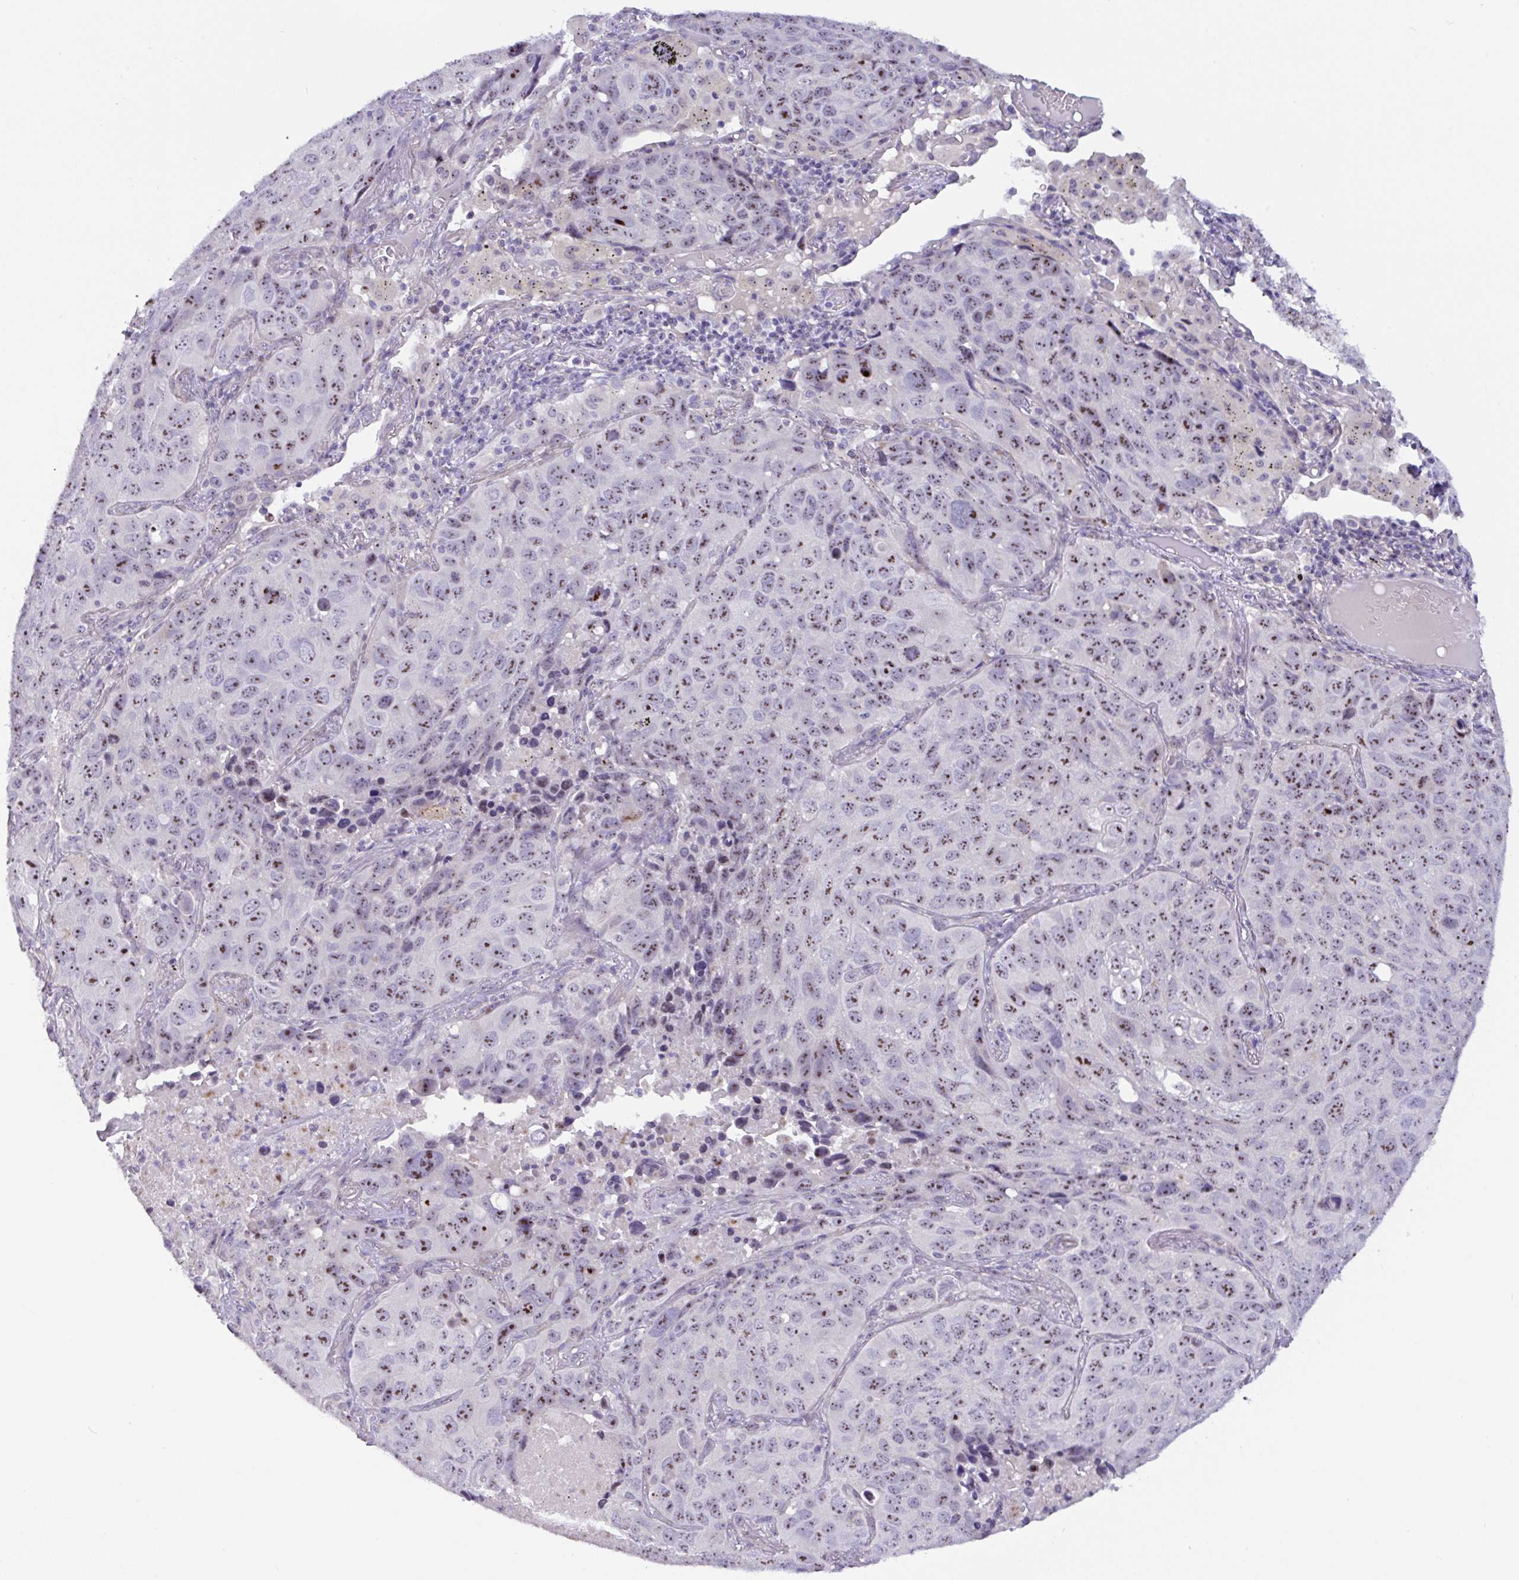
{"staining": {"intensity": "moderate", "quantity": "25%-75%", "location": "nuclear"}, "tissue": "lung cancer", "cell_type": "Tumor cells", "image_type": "cancer", "snomed": [{"axis": "morphology", "description": "Squamous cell carcinoma, NOS"}, {"axis": "topography", "description": "Lung"}], "caption": "Immunohistochemistry (IHC) of human squamous cell carcinoma (lung) displays medium levels of moderate nuclear staining in approximately 25%-75% of tumor cells. The protein is shown in brown color, while the nuclei are stained blue.", "gene": "MXRA8", "patient": {"sex": "male", "age": 60}}